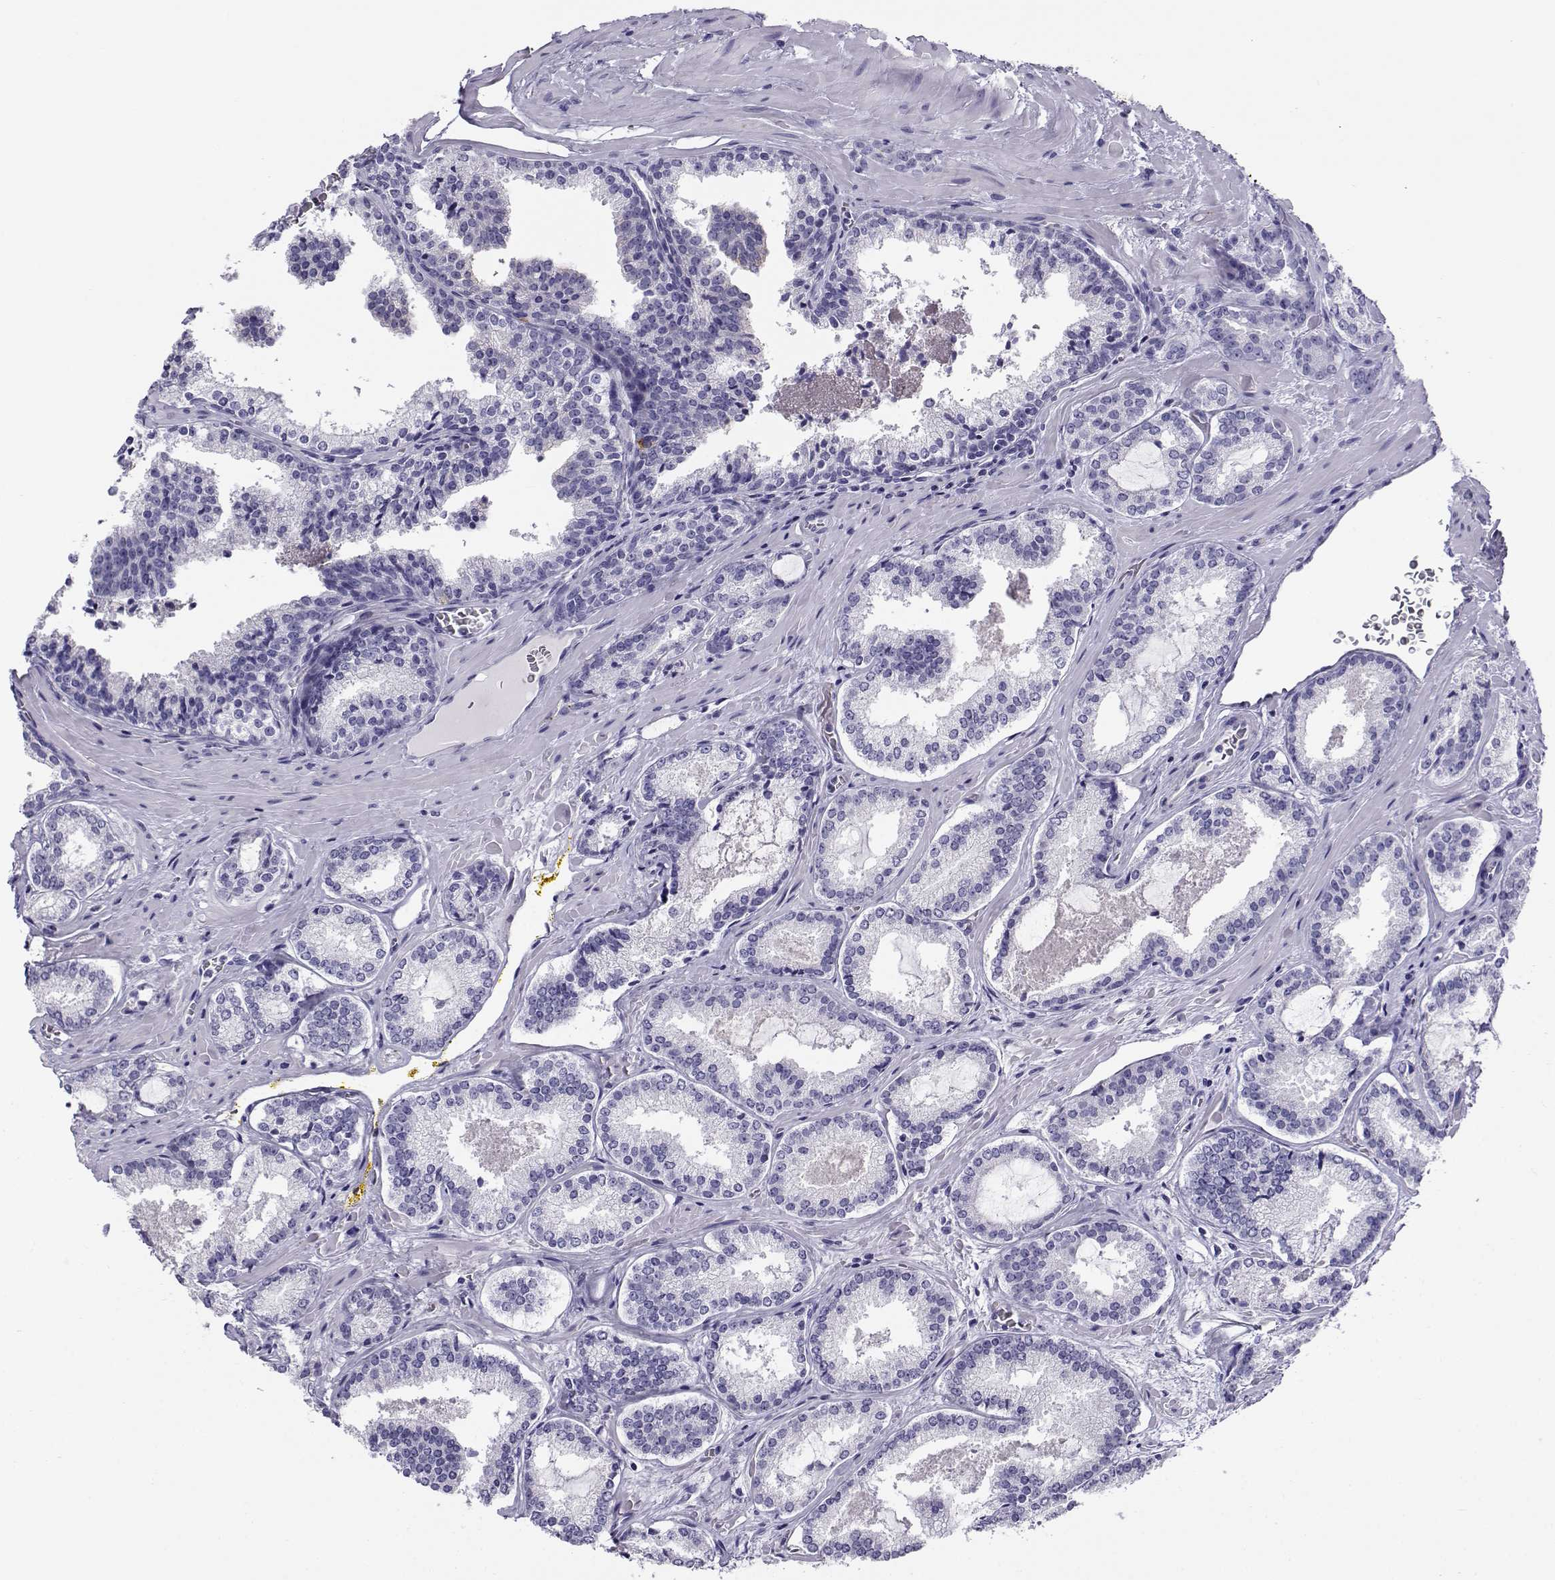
{"staining": {"intensity": "negative", "quantity": "none", "location": "none"}, "tissue": "prostate cancer", "cell_type": "Tumor cells", "image_type": "cancer", "snomed": [{"axis": "morphology", "description": "Adenocarcinoma, NOS"}, {"axis": "morphology", "description": "Adenocarcinoma, High grade"}, {"axis": "topography", "description": "Prostate"}], "caption": "This is an immunohistochemistry (IHC) photomicrograph of human prostate adenocarcinoma (high-grade). There is no expression in tumor cells.", "gene": "RHOXF2", "patient": {"sex": "male", "age": 62}}